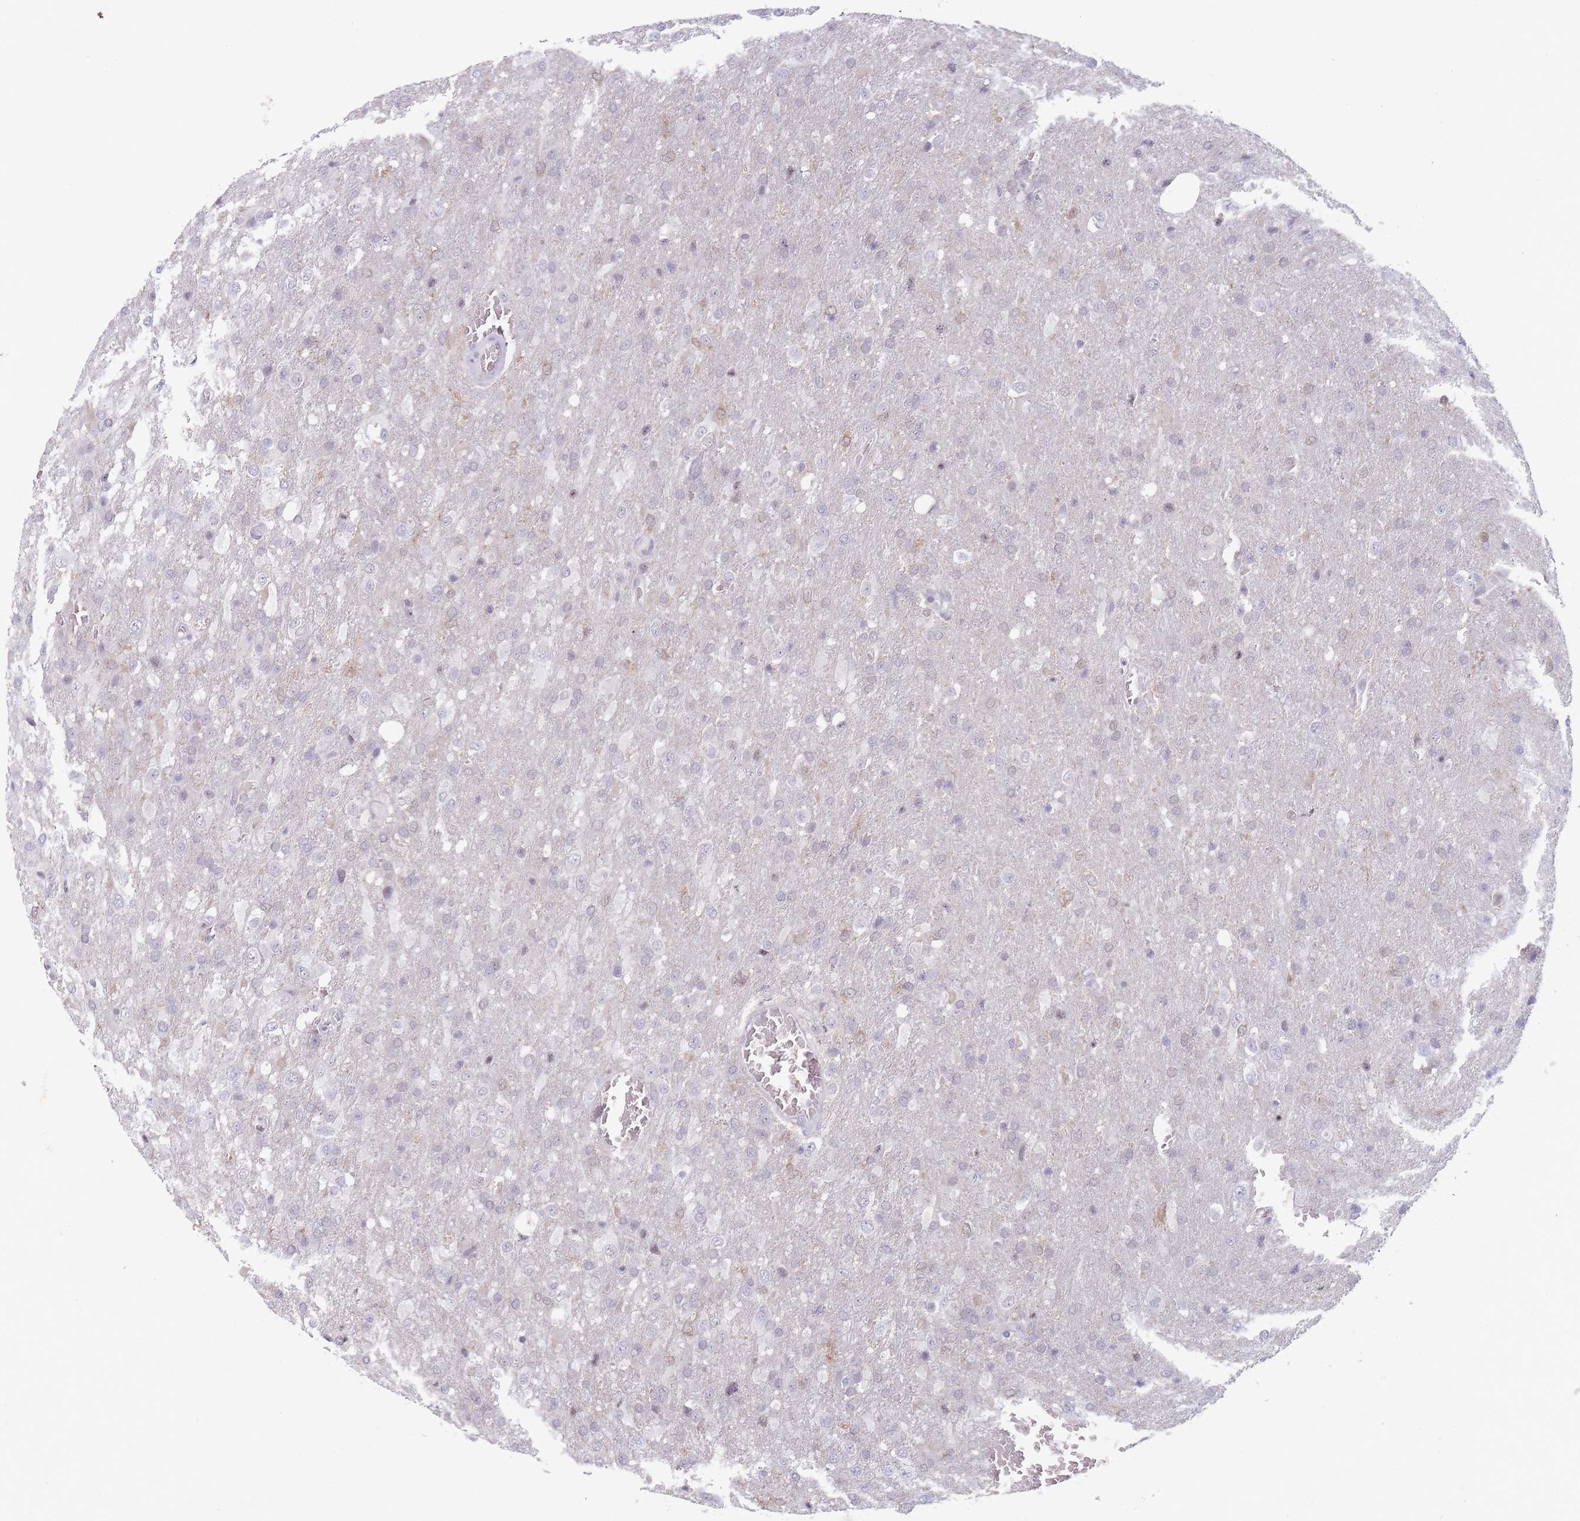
{"staining": {"intensity": "negative", "quantity": "none", "location": "none"}, "tissue": "glioma", "cell_type": "Tumor cells", "image_type": "cancer", "snomed": [{"axis": "morphology", "description": "Glioma, malignant, High grade"}, {"axis": "topography", "description": "Brain"}], "caption": "High power microscopy image of an immunohistochemistry (IHC) photomicrograph of glioma, revealing no significant expression in tumor cells.", "gene": "ARID3B", "patient": {"sex": "female", "age": 74}}